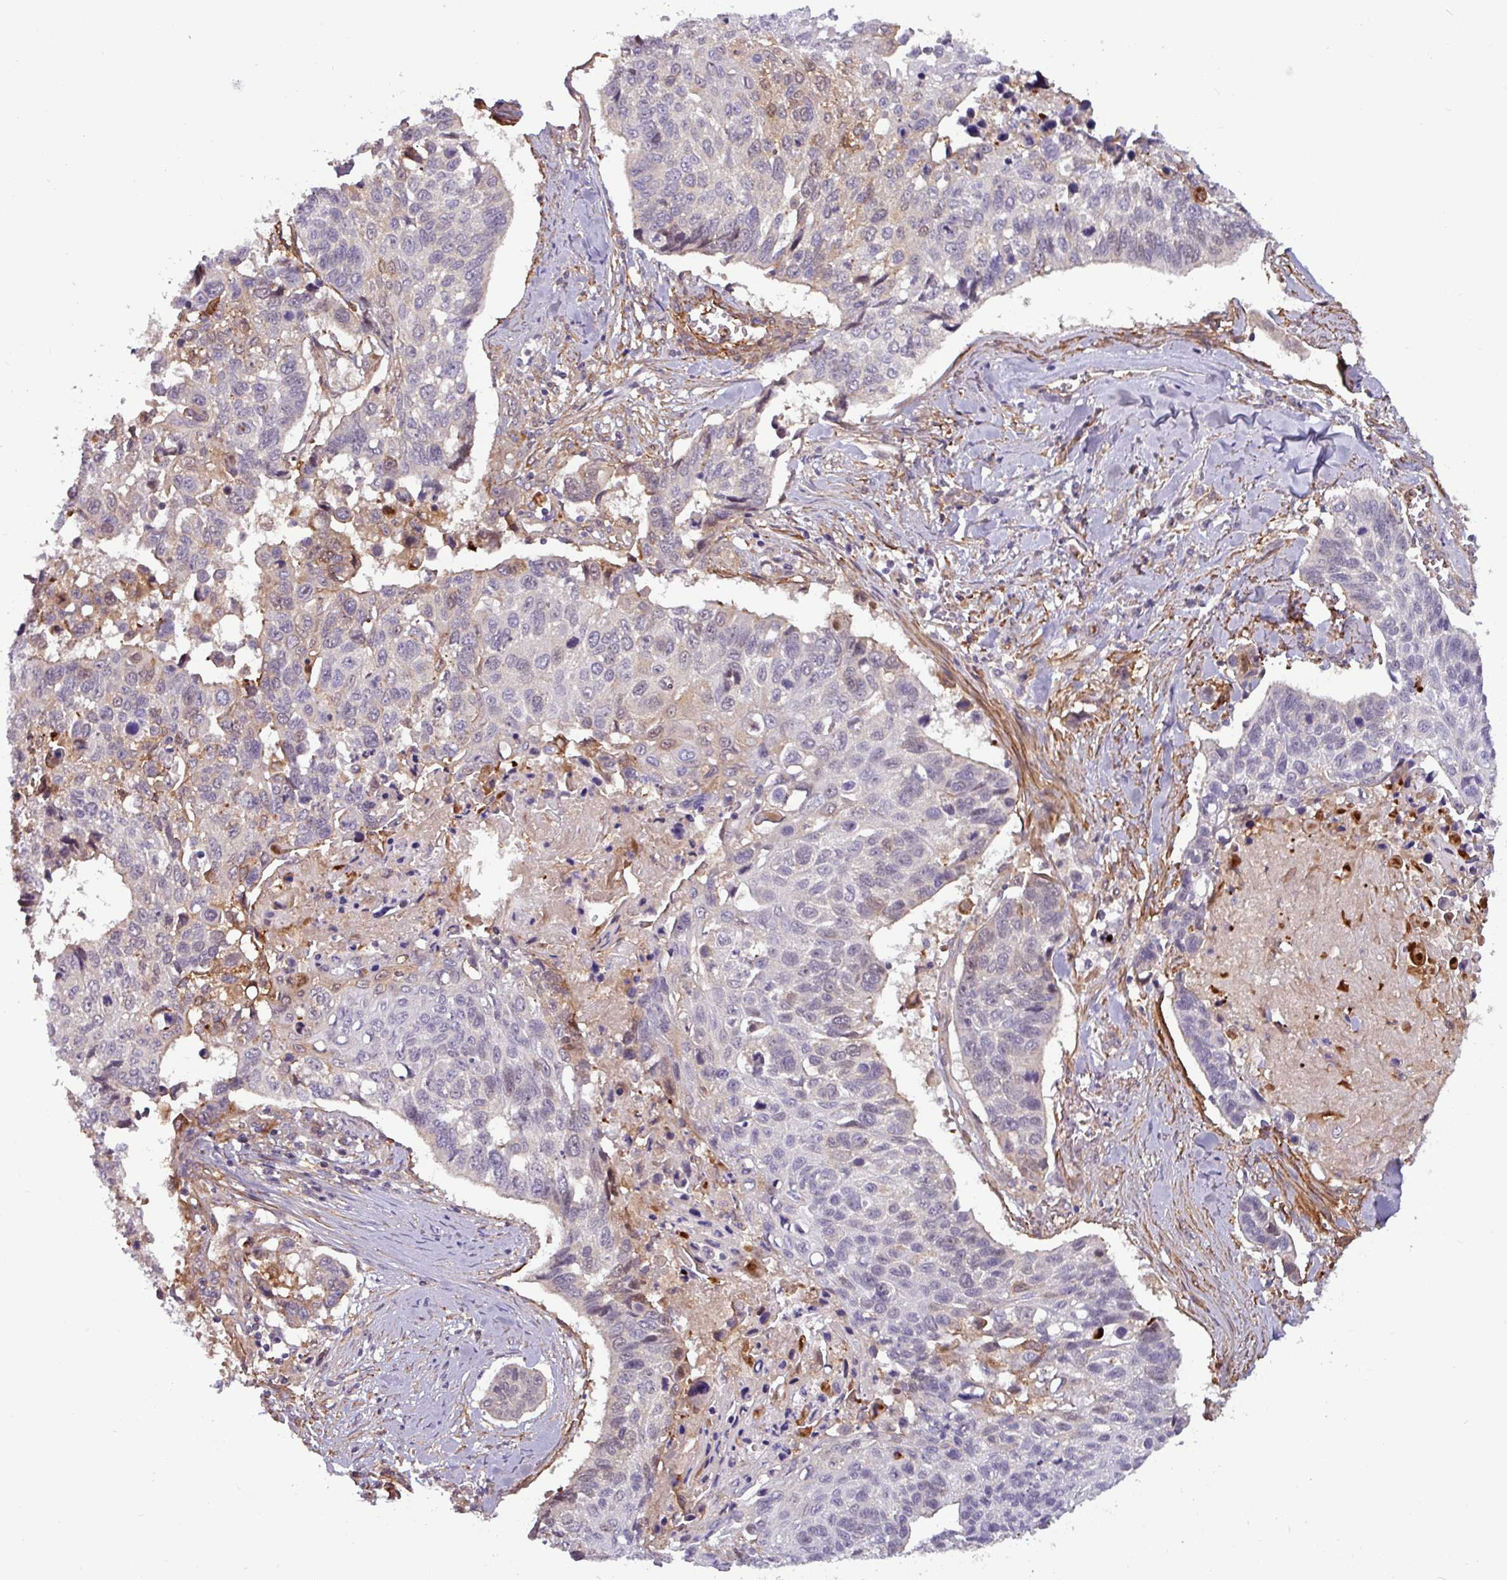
{"staining": {"intensity": "negative", "quantity": "none", "location": "none"}, "tissue": "lung cancer", "cell_type": "Tumor cells", "image_type": "cancer", "snomed": [{"axis": "morphology", "description": "Squamous cell carcinoma, NOS"}, {"axis": "topography", "description": "Lung"}], "caption": "Immunohistochemistry (IHC) image of human lung cancer stained for a protein (brown), which reveals no expression in tumor cells. (DAB (3,3'-diaminobenzidine) immunohistochemistry, high magnification).", "gene": "PCED1A", "patient": {"sex": "male", "age": 62}}